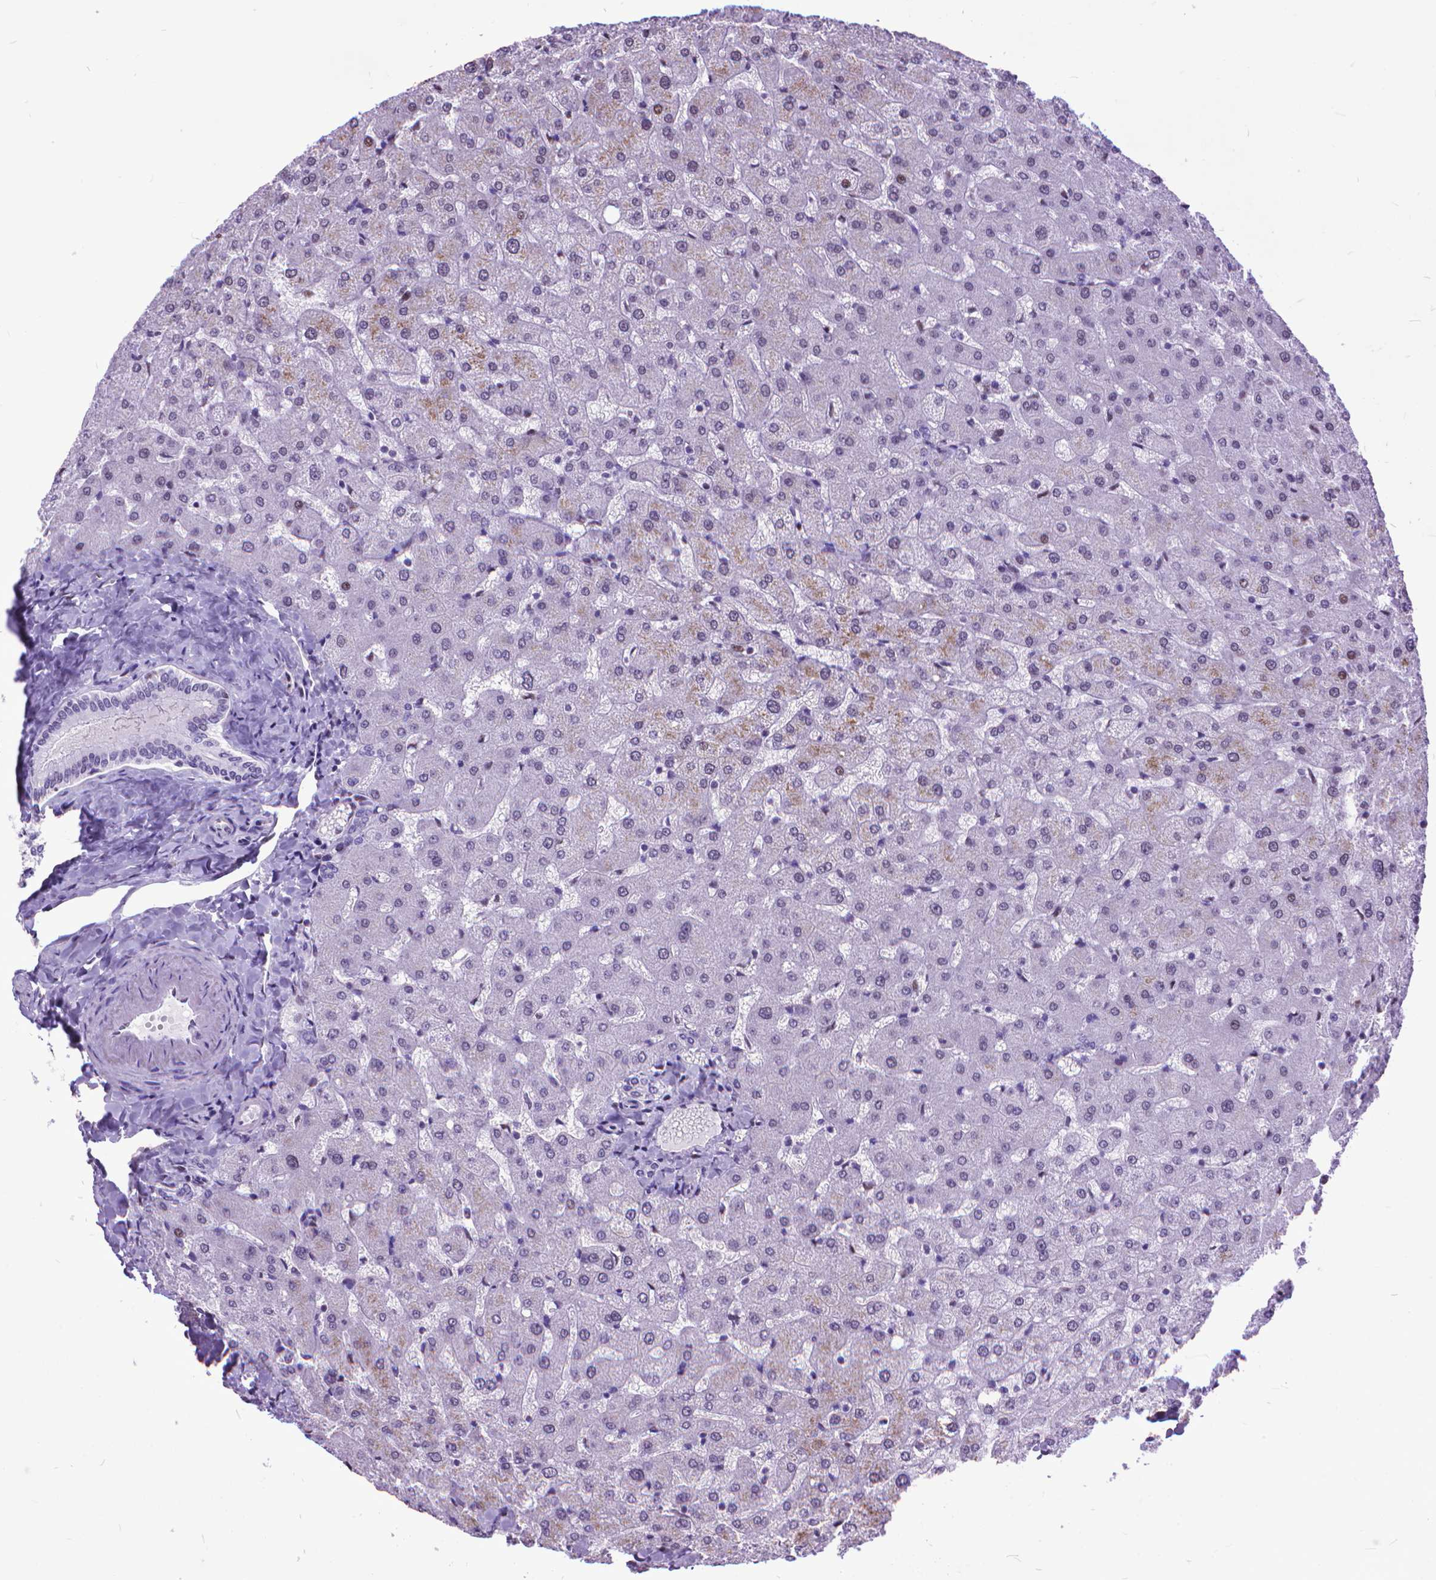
{"staining": {"intensity": "negative", "quantity": "none", "location": "none"}, "tissue": "liver", "cell_type": "Cholangiocytes", "image_type": "normal", "snomed": [{"axis": "morphology", "description": "Normal tissue, NOS"}, {"axis": "topography", "description": "Liver"}], "caption": "Cholangiocytes are negative for brown protein staining in normal liver. (Stains: DAB (3,3'-diaminobenzidine) IHC with hematoxylin counter stain, Microscopy: brightfield microscopy at high magnification).", "gene": "POLE4", "patient": {"sex": "female", "age": 50}}